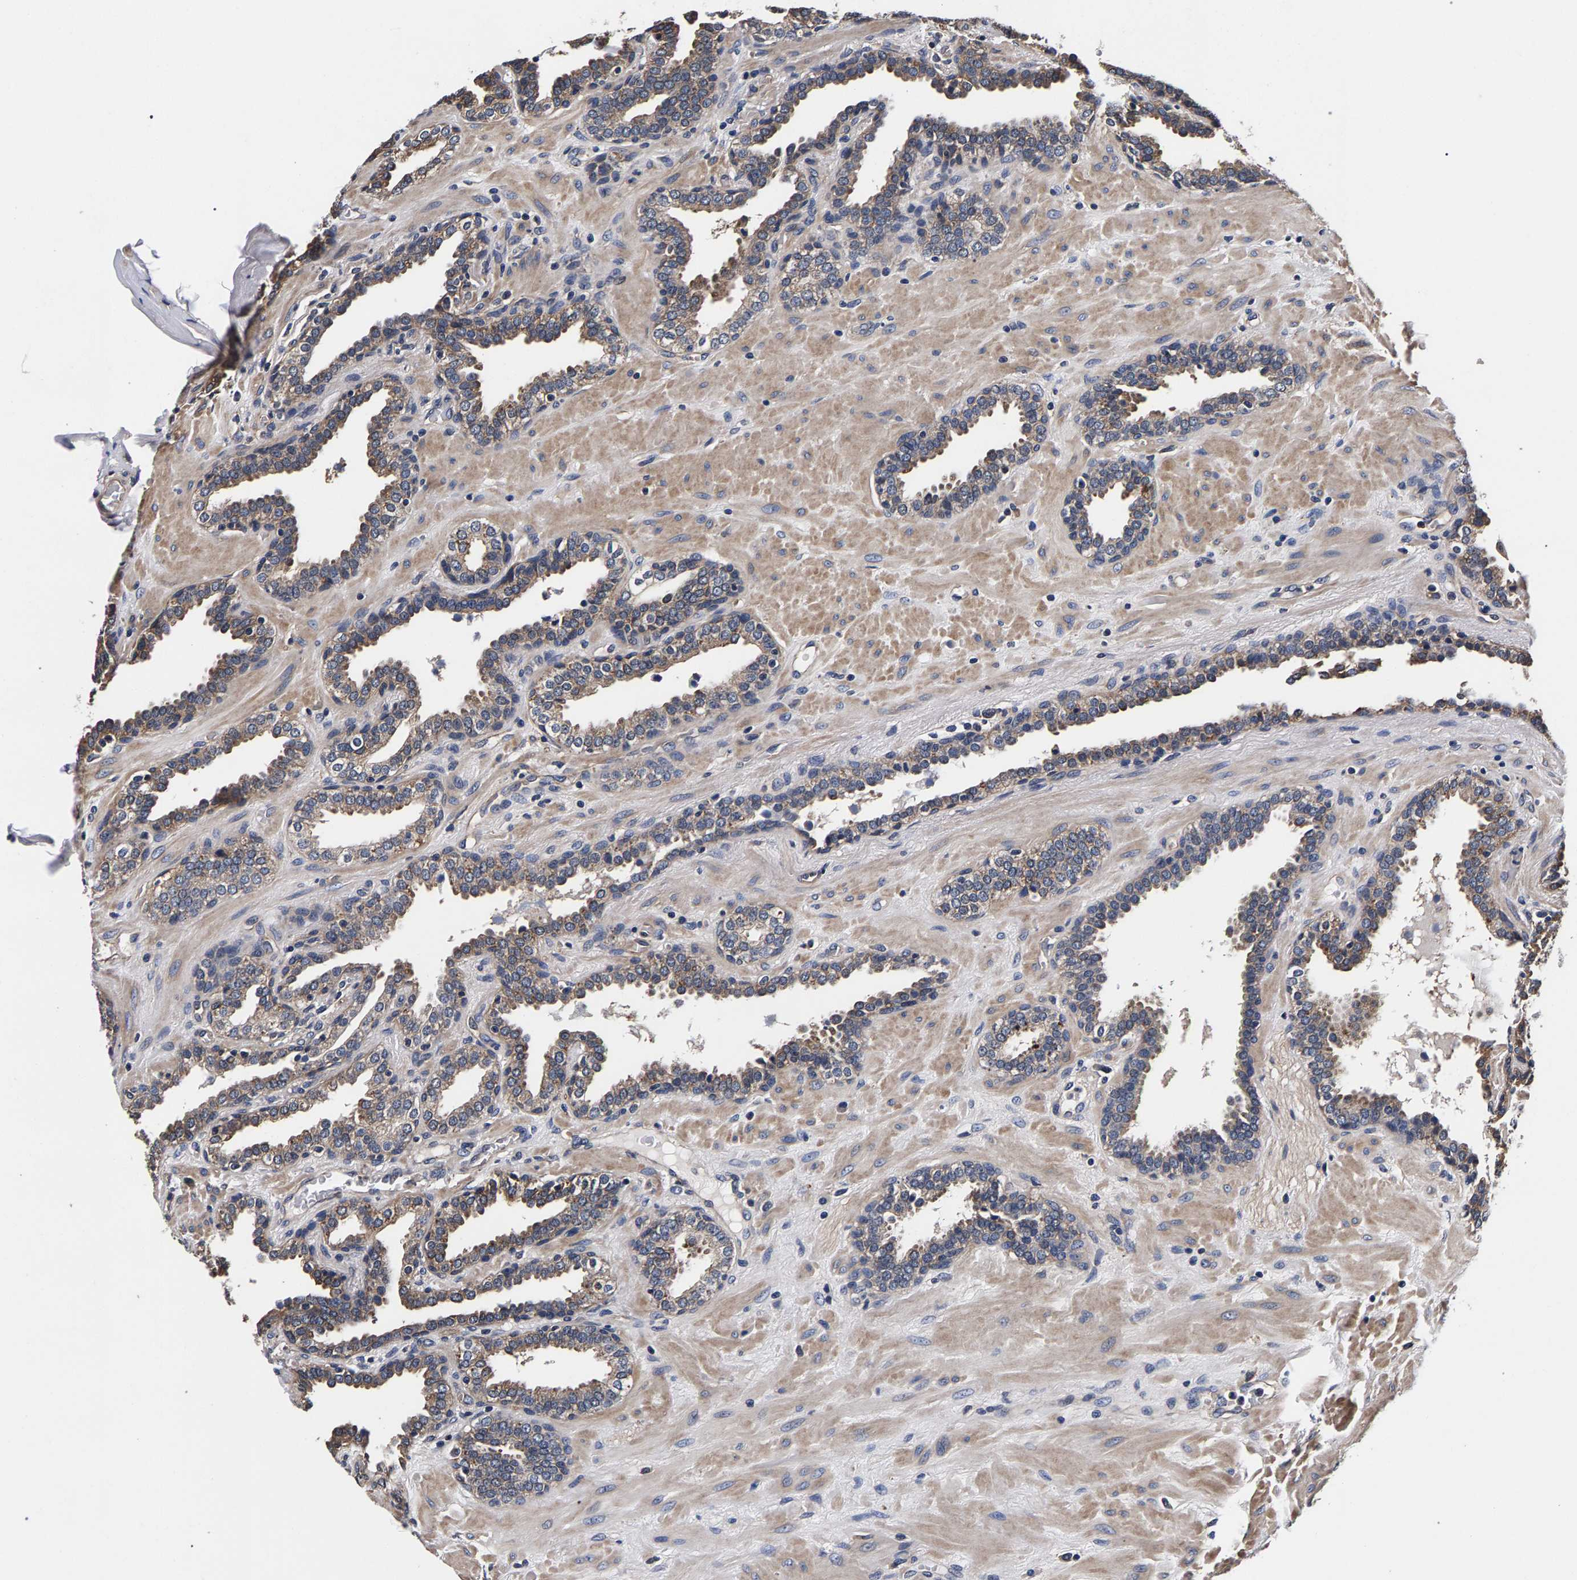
{"staining": {"intensity": "moderate", "quantity": "25%-75%", "location": "cytoplasmic/membranous"}, "tissue": "prostate", "cell_type": "Glandular cells", "image_type": "normal", "snomed": [{"axis": "morphology", "description": "Normal tissue, NOS"}, {"axis": "topography", "description": "Prostate"}], "caption": "Immunohistochemistry (DAB (3,3'-diaminobenzidine)) staining of benign human prostate reveals moderate cytoplasmic/membranous protein expression in approximately 25%-75% of glandular cells.", "gene": "MARCHF7", "patient": {"sex": "male", "age": 51}}